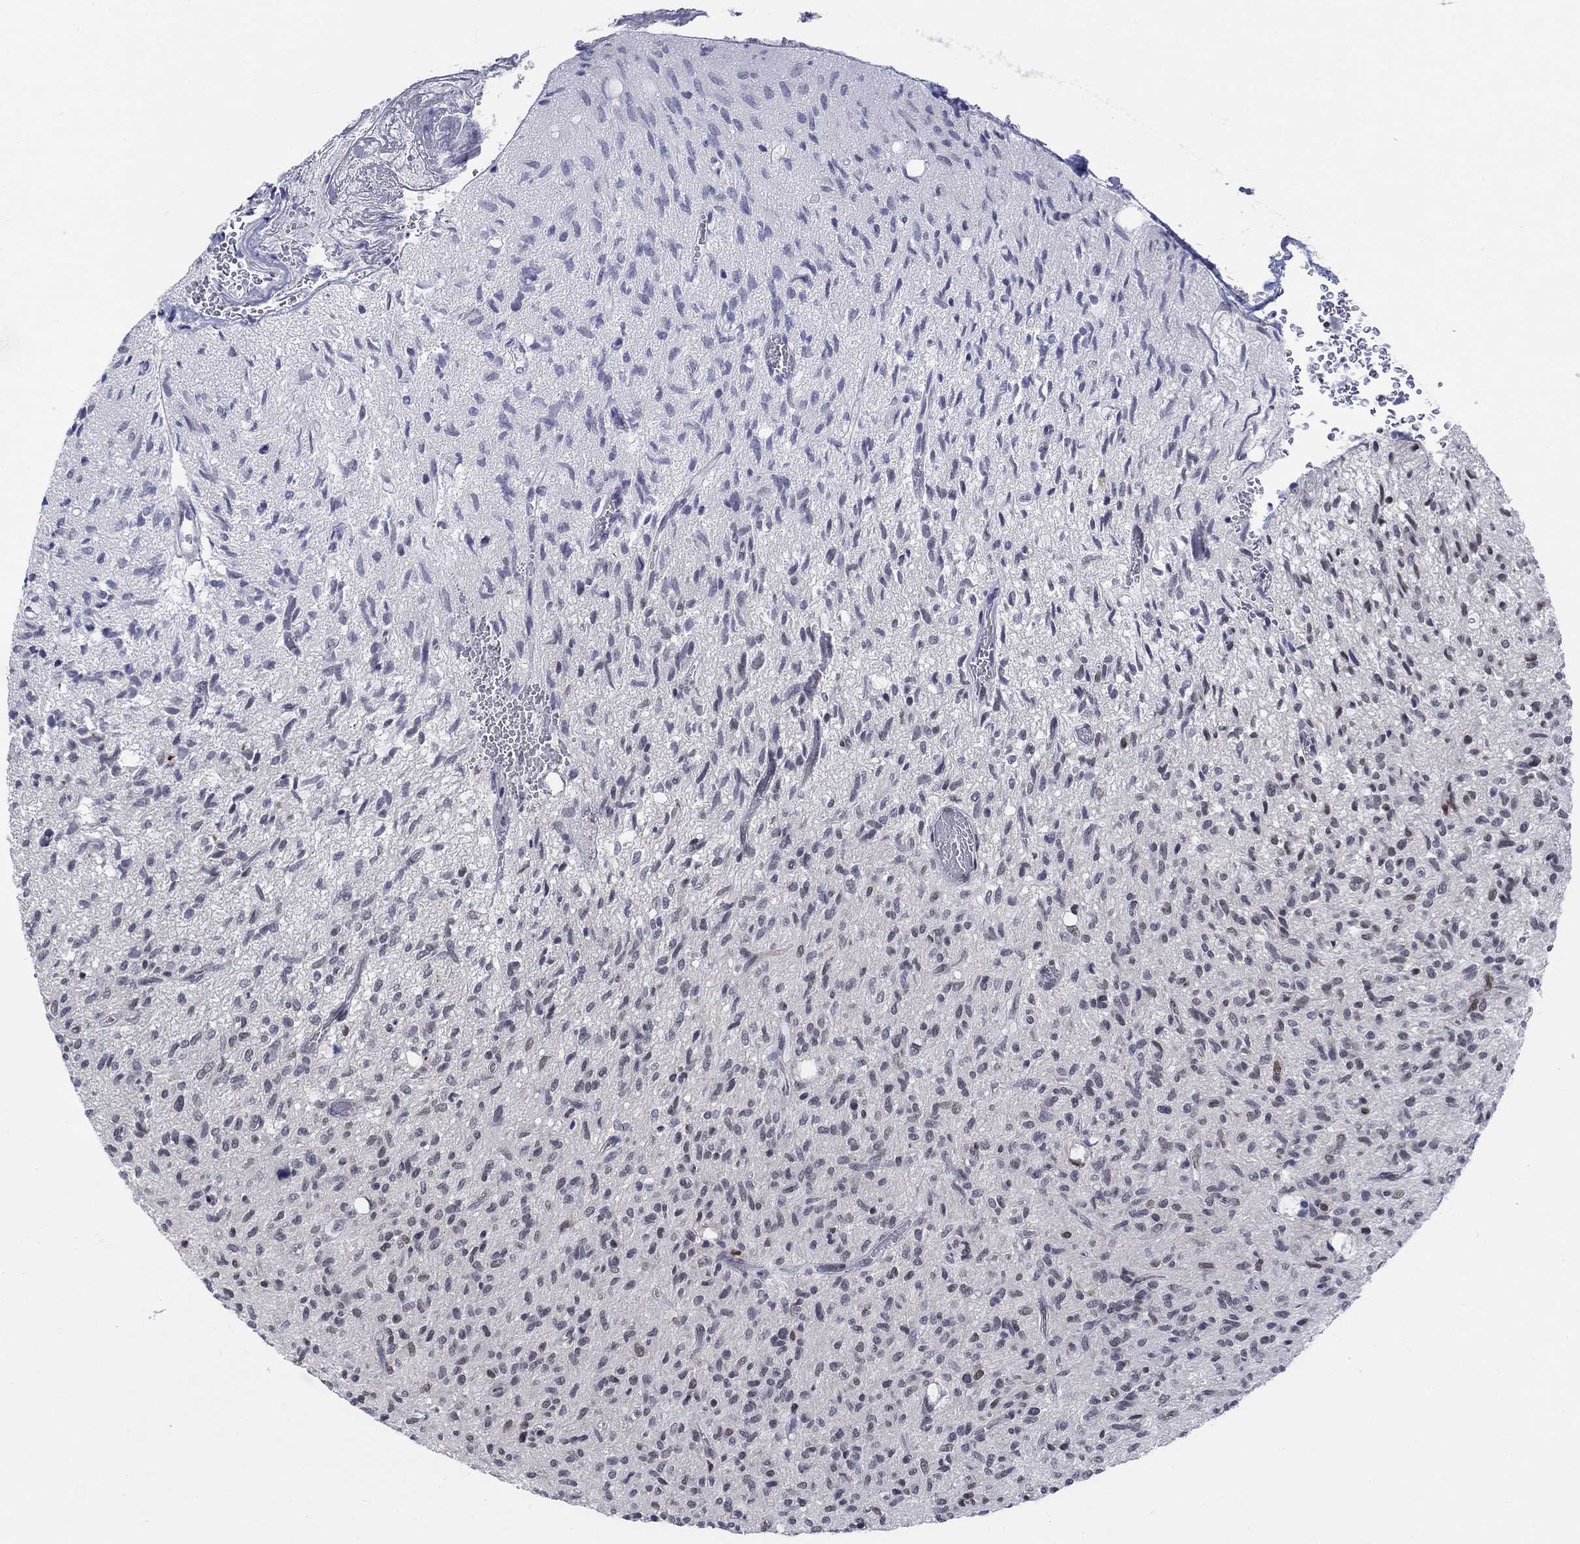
{"staining": {"intensity": "negative", "quantity": "none", "location": "none"}, "tissue": "glioma", "cell_type": "Tumor cells", "image_type": "cancer", "snomed": [{"axis": "morphology", "description": "Glioma, malignant, High grade"}, {"axis": "topography", "description": "Brain"}], "caption": "High power microscopy micrograph of an immunohistochemistry (IHC) histopathology image of malignant high-grade glioma, revealing no significant positivity in tumor cells.", "gene": "CENPE", "patient": {"sex": "male", "age": 64}}